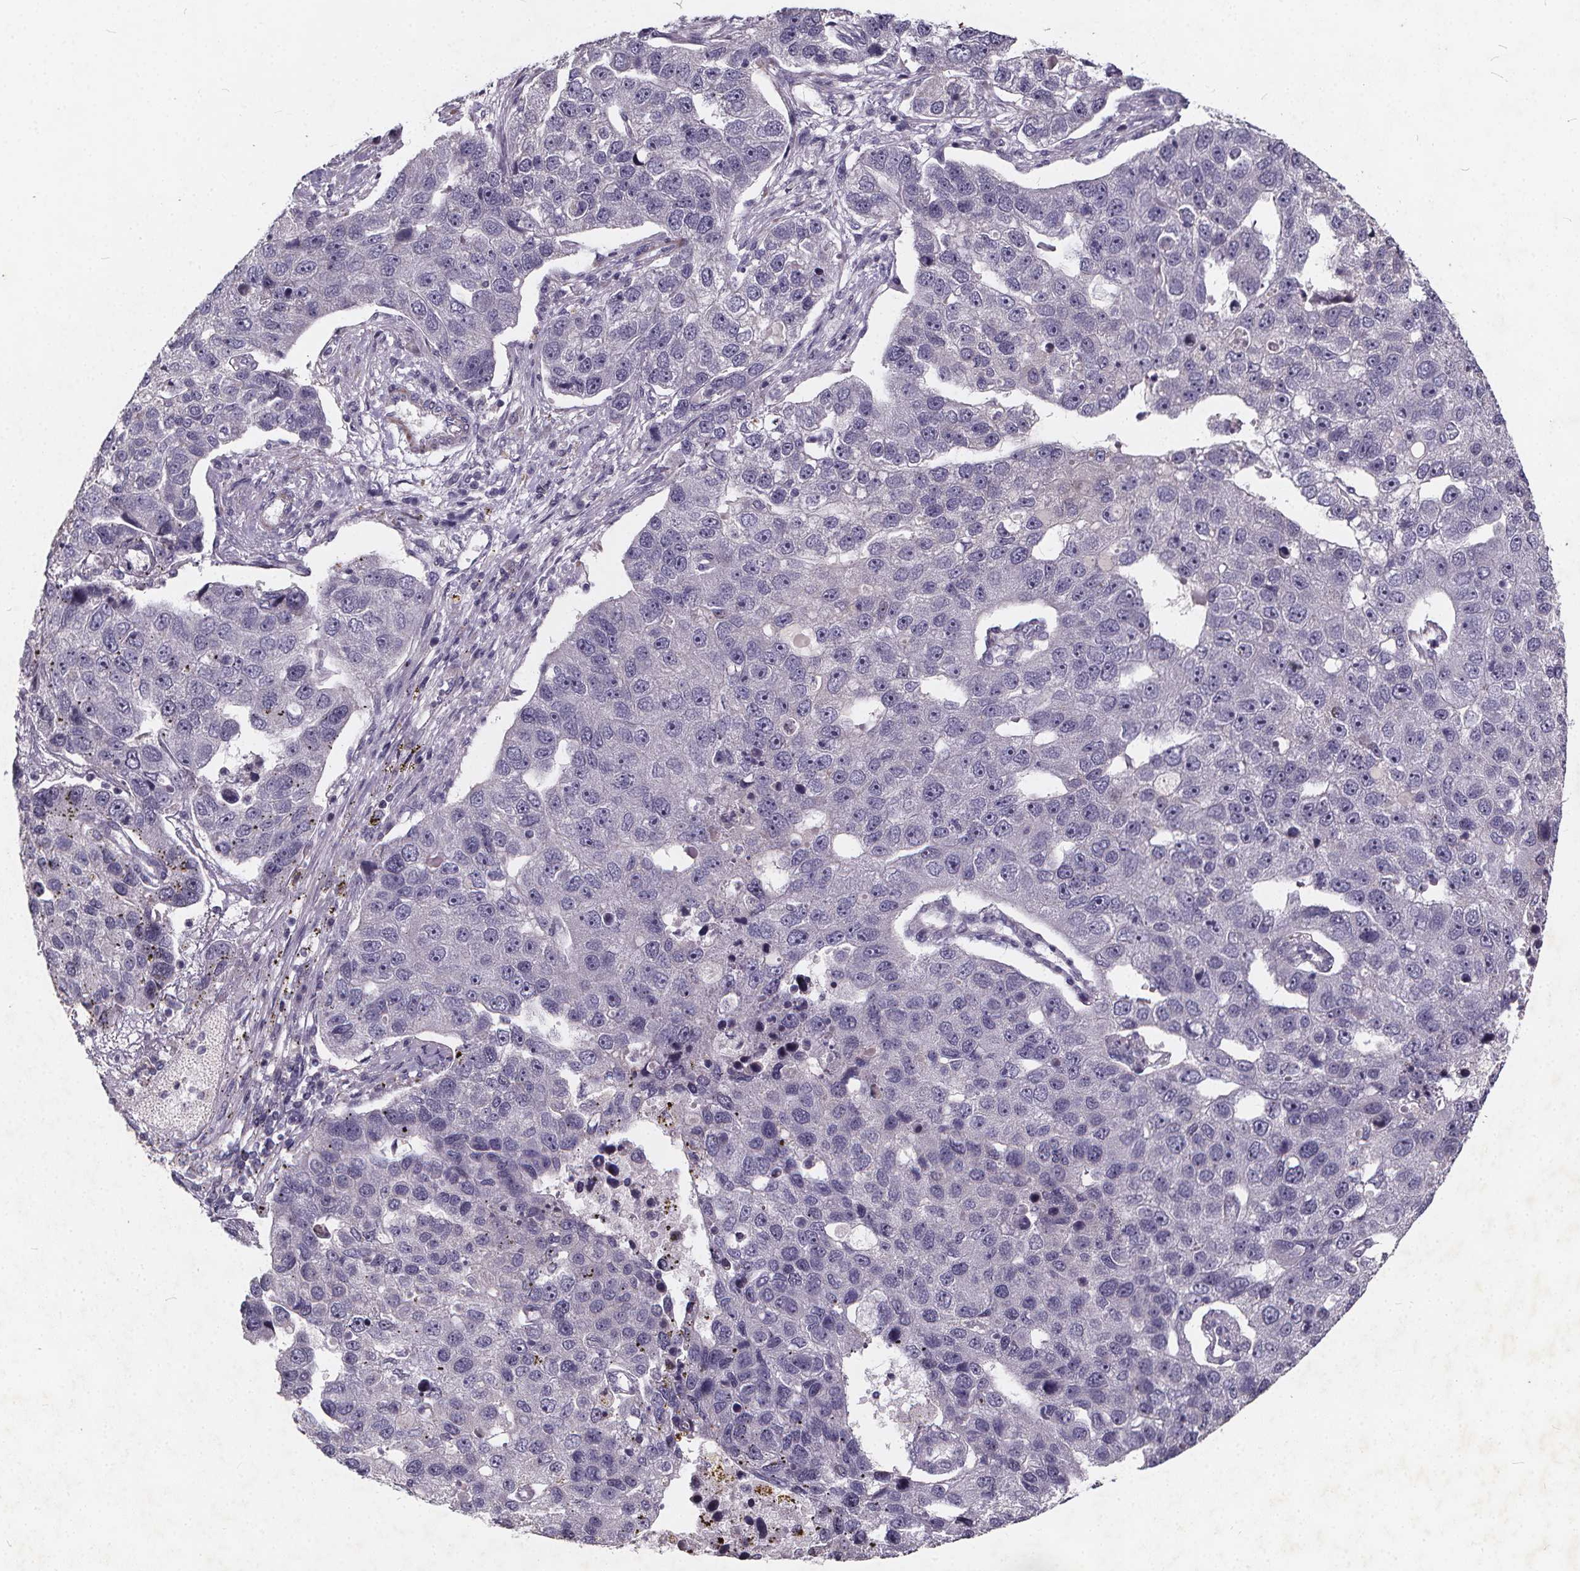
{"staining": {"intensity": "negative", "quantity": "none", "location": "none"}, "tissue": "pancreatic cancer", "cell_type": "Tumor cells", "image_type": "cancer", "snomed": [{"axis": "morphology", "description": "Adenocarcinoma, NOS"}, {"axis": "topography", "description": "Pancreas"}], "caption": "This is an immunohistochemistry (IHC) photomicrograph of adenocarcinoma (pancreatic). There is no positivity in tumor cells.", "gene": "TSPAN14", "patient": {"sex": "female", "age": 61}}